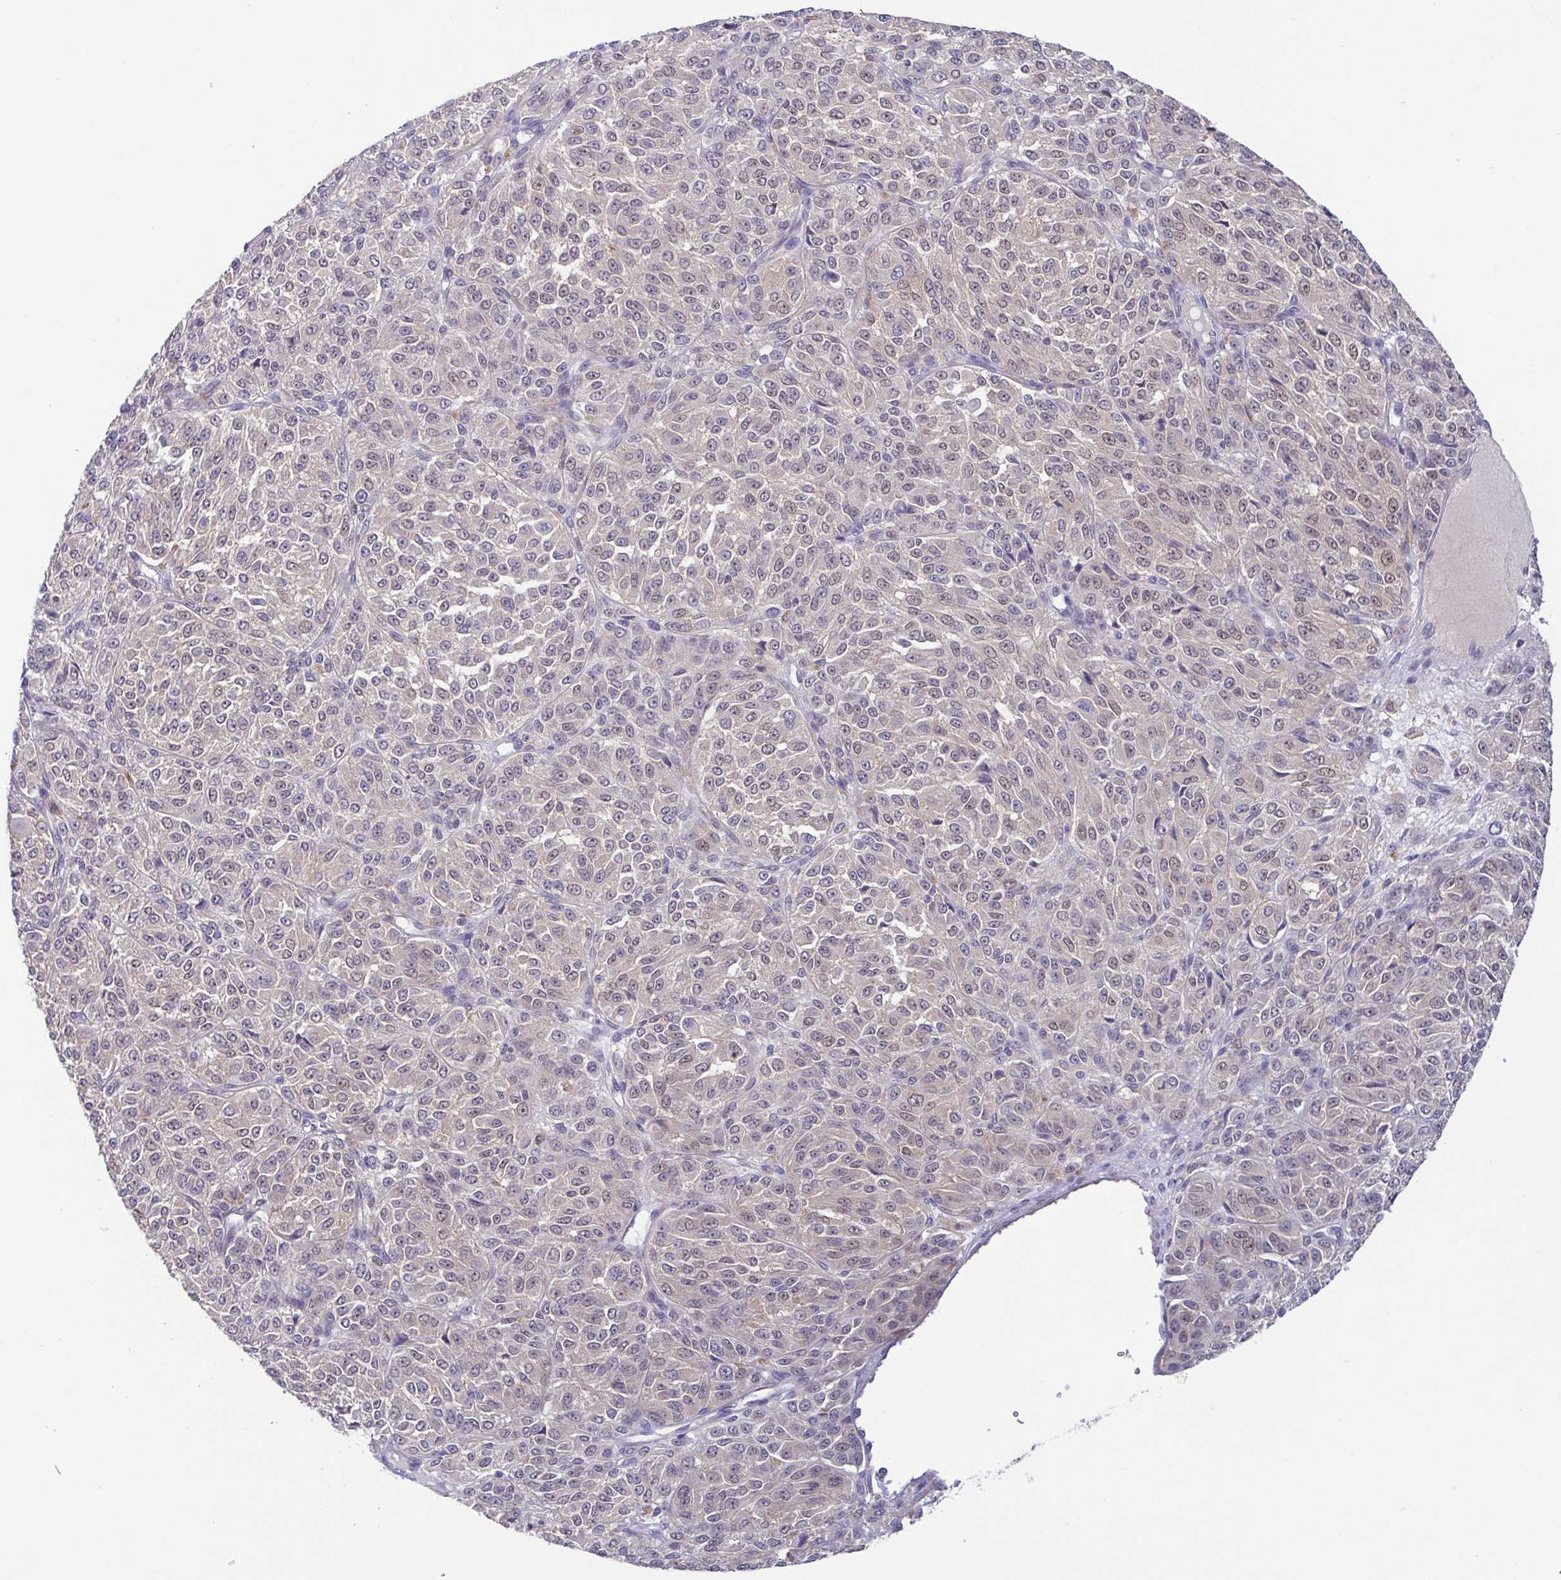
{"staining": {"intensity": "moderate", "quantity": "25%-75%", "location": "nuclear"}, "tissue": "melanoma", "cell_type": "Tumor cells", "image_type": "cancer", "snomed": [{"axis": "morphology", "description": "Malignant melanoma, Metastatic site"}, {"axis": "topography", "description": "Brain"}], "caption": "Moderate nuclear positivity for a protein is identified in approximately 25%-75% of tumor cells of malignant melanoma (metastatic site) using IHC.", "gene": "UBE2Q1", "patient": {"sex": "female", "age": 56}}